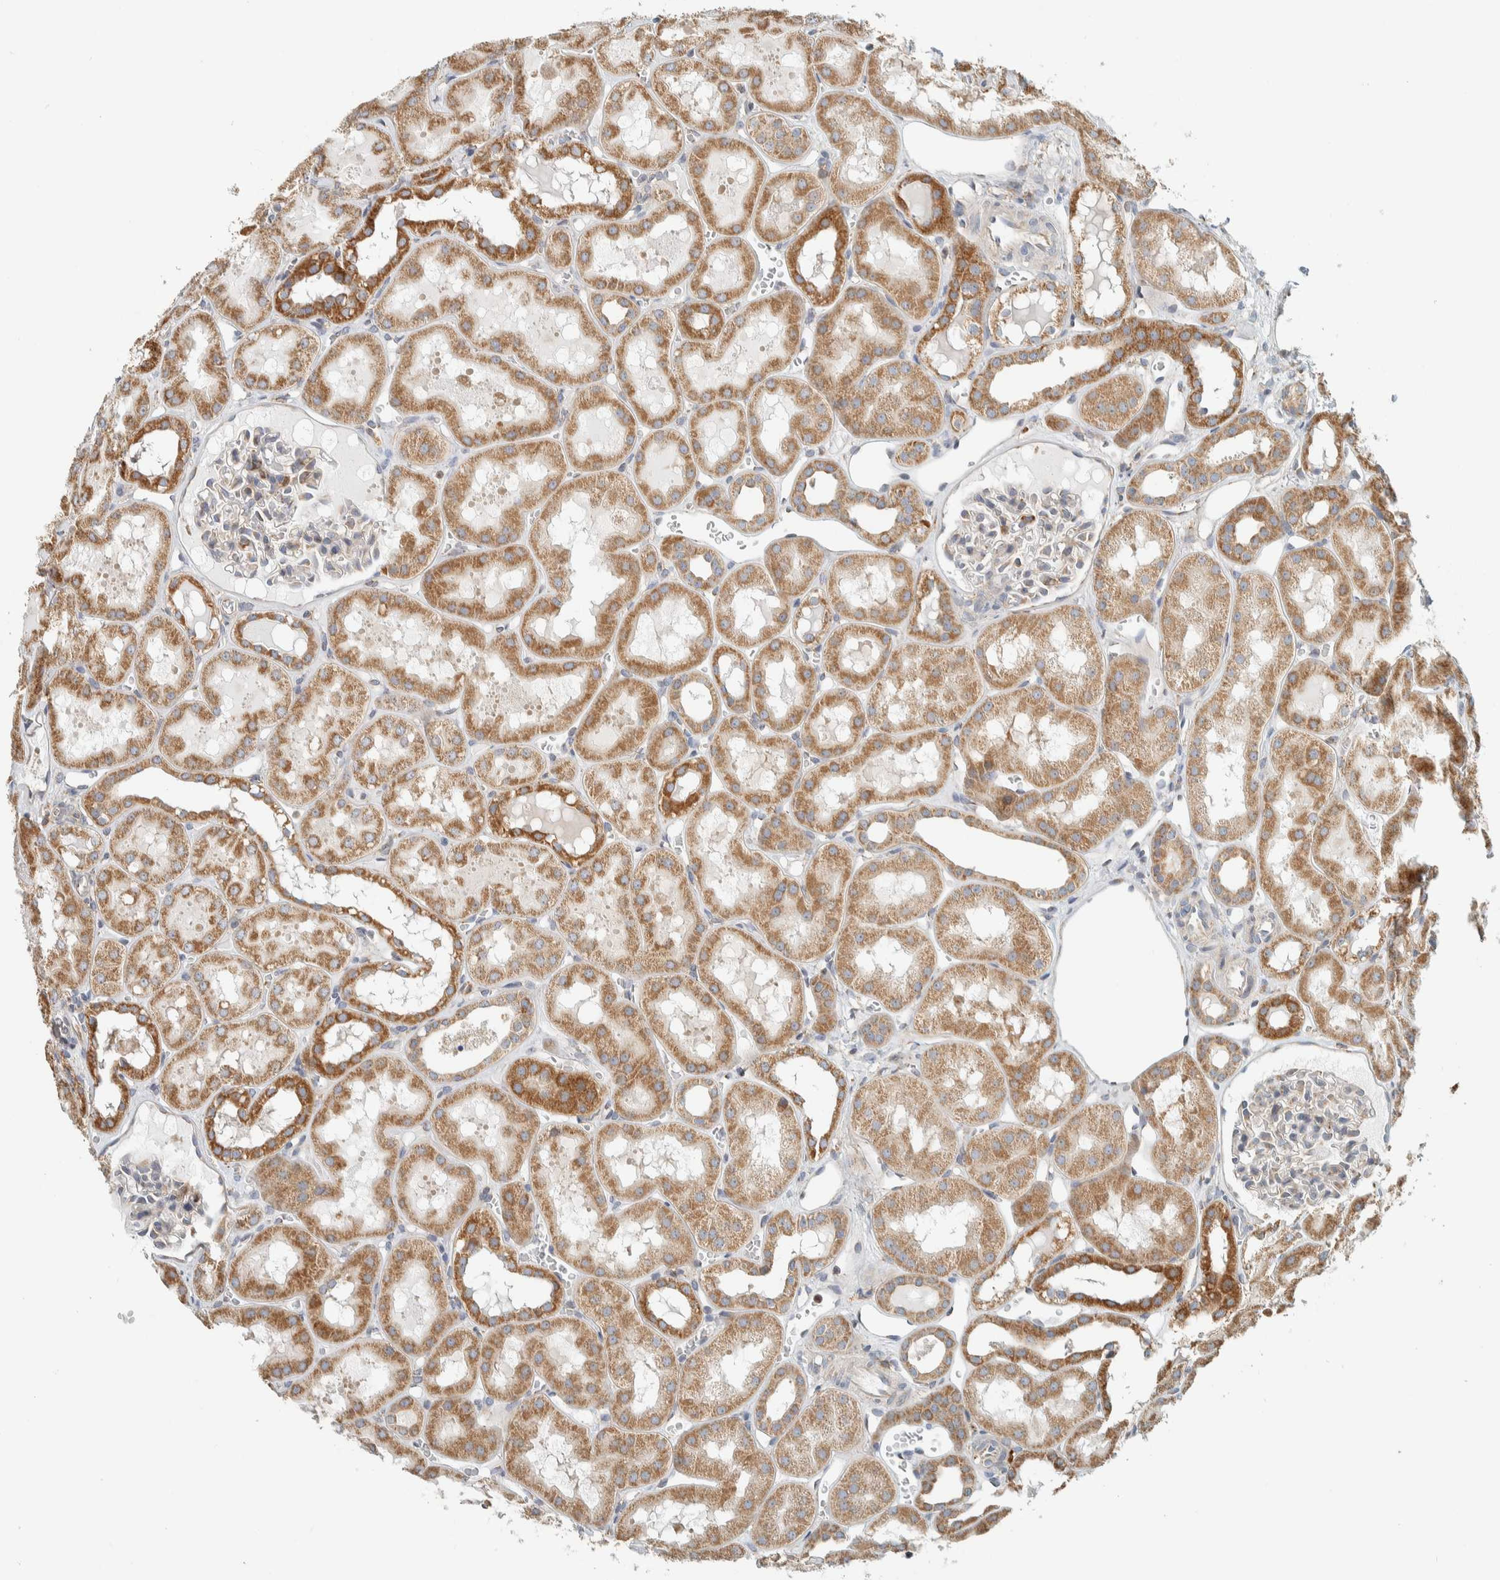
{"staining": {"intensity": "moderate", "quantity": "<25%", "location": "cytoplasmic/membranous"}, "tissue": "kidney", "cell_type": "Cells in glomeruli", "image_type": "normal", "snomed": [{"axis": "morphology", "description": "Normal tissue, NOS"}, {"axis": "topography", "description": "Kidney"}, {"axis": "topography", "description": "Urinary bladder"}], "caption": "Brown immunohistochemical staining in unremarkable kidney exhibits moderate cytoplasmic/membranous staining in approximately <25% of cells in glomeruli.", "gene": "CCDC57", "patient": {"sex": "male", "age": 16}}